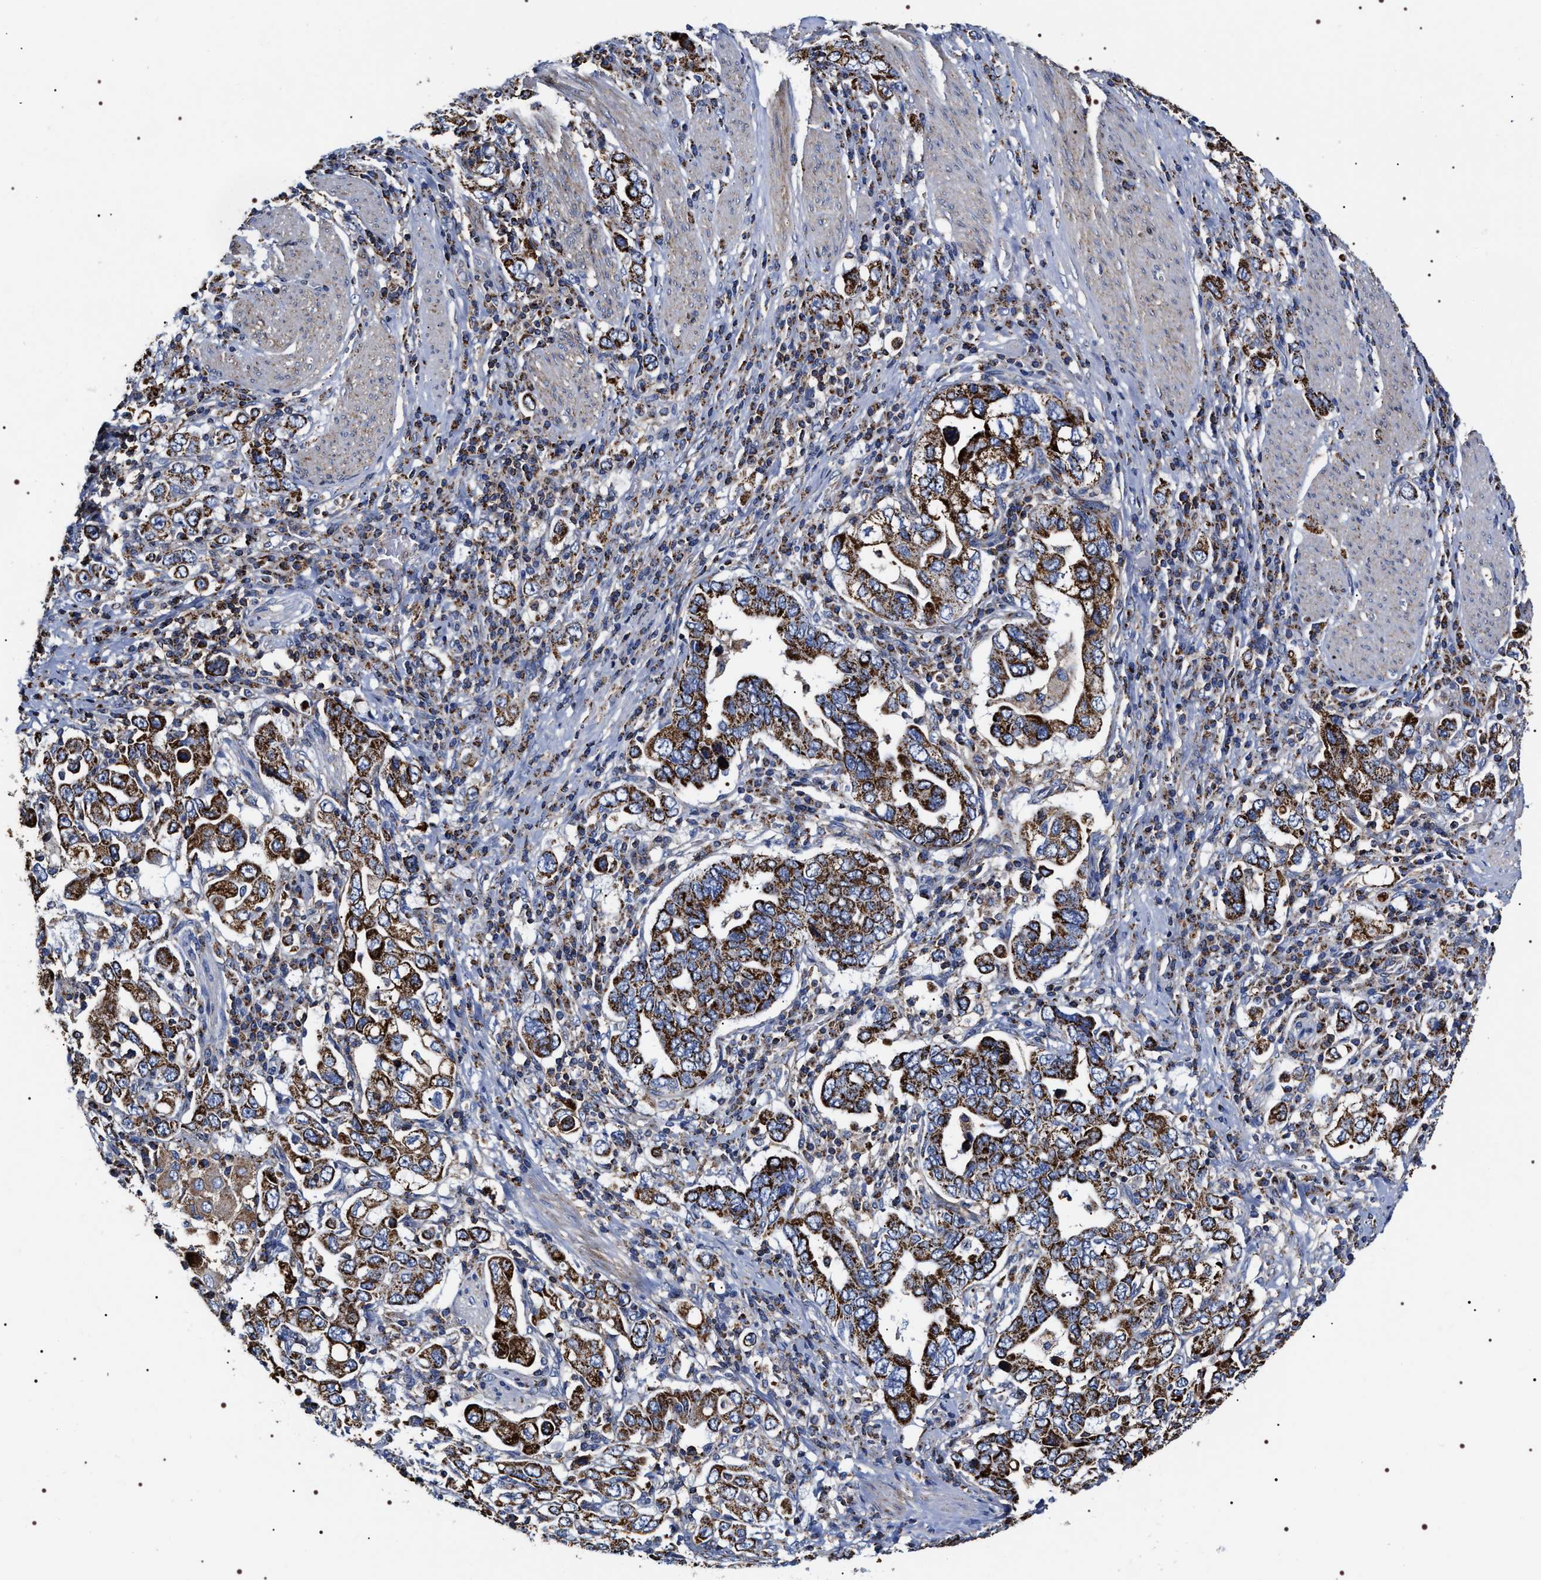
{"staining": {"intensity": "strong", "quantity": ">75%", "location": "cytoplasmic/membranous"}, "tissue": "stomach cancer", "cell_type": "Tumor cells", "image_type": "cancer", "snomed": [{"axis": "morphology", "description": "Adenocarcinoma, NOS"}, {"axis": "topography", "description": "Stomach, upper"}], "caption": "Stomach cancer (adenocarcinoma) tissue demonstrates strong cytoplasmic/membranous staining in about >75% of tumor cells", "gene": "COG5", "patient": {"sex": "male", "age": 62}}